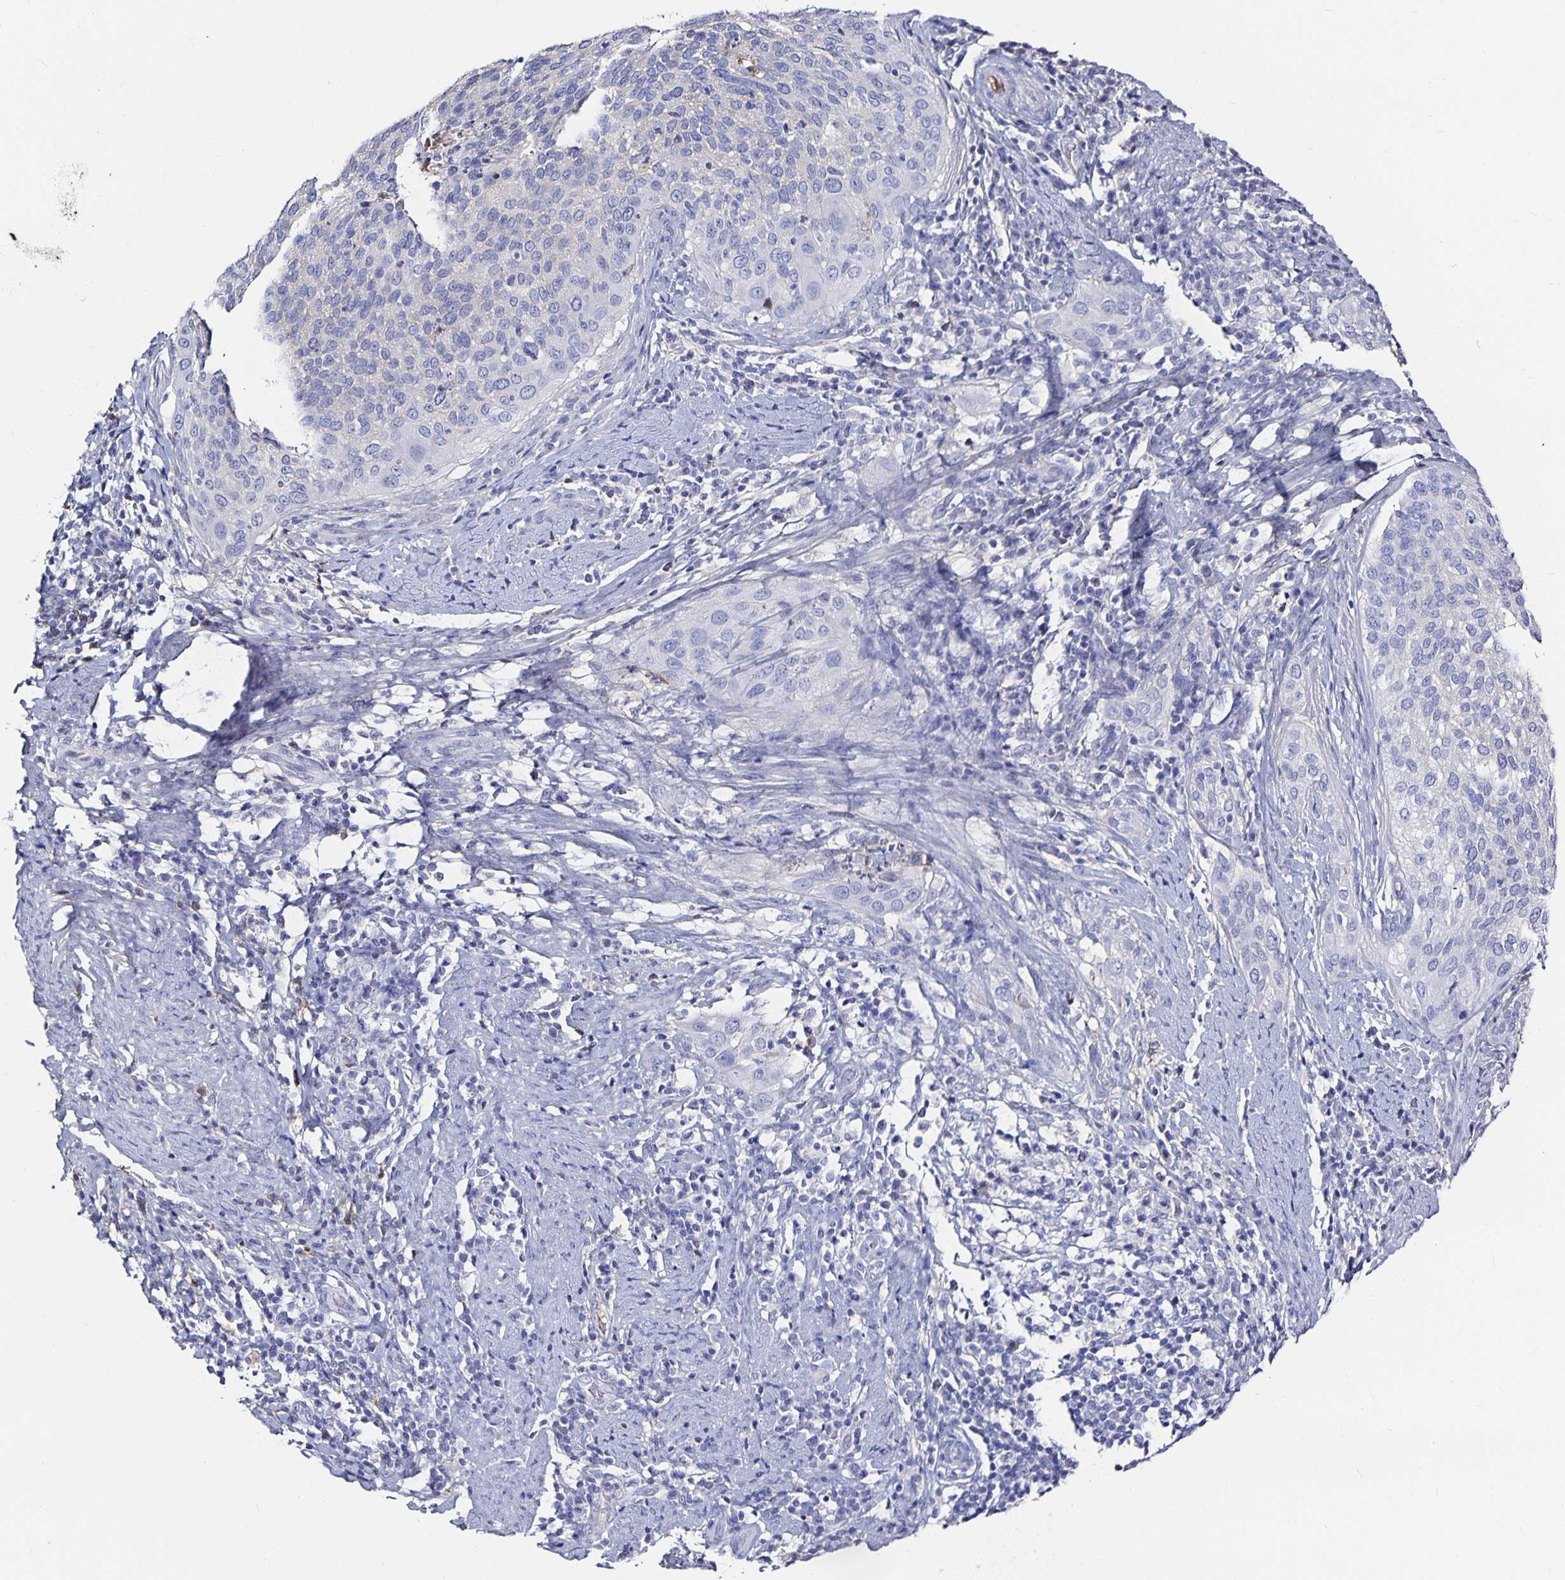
{"staining": {"intensity": "negative", "quantity": "none", "location": "none"}, "tissue": "cervical cancer", "cell_type": "Tumor cells", "image_type": "cancer", "snomed": [{"axis": "morphology", "description": "Squamous cell carcinoma, NOS"}, {"axis": "topography", "description": "Cervix"}], "caption": "Human cervical cancer (squamous cell carcinoma) stained for a protein using immunohistochemistry shows no staining in tumor cells.", "gene": "TTR", "patient": {"sex": "female", "age": 38}}